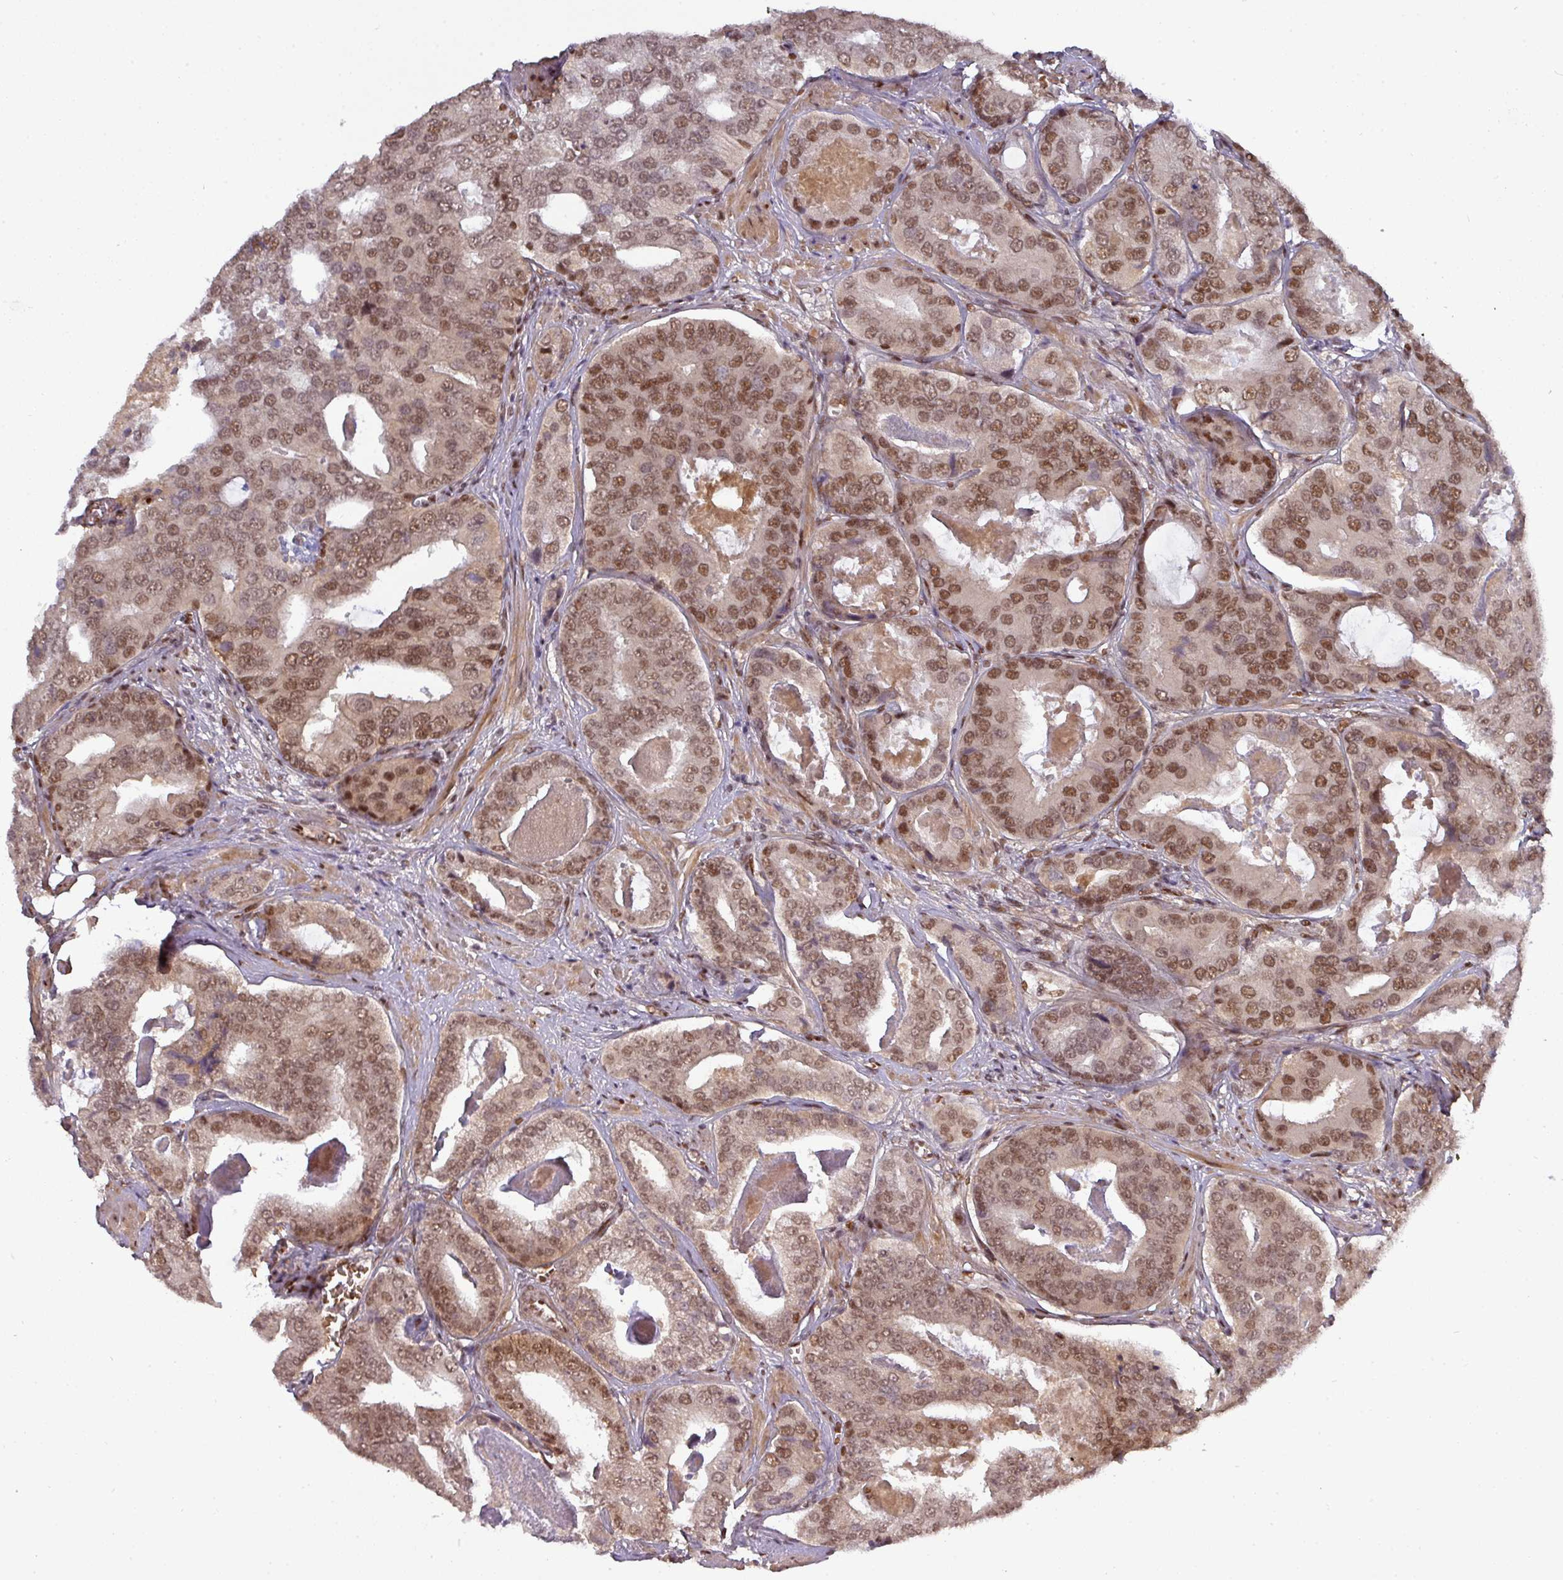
{"staining": {"intensity": "moderate", "quantity": ">75%", "location": "cytoplasmic/membranous,nuclear"}, "tissue": "prostate cancer", "cell_type": "Tumor cells", "image_type": "cancer", "snomed": [{"axis": "morphology", "description": "Adenocarcinoma, High grade"}, {"axis": "topography", "description": "Prostate"}], "caption": "Immunohistochemistry (IHC) (DAB (3,3'-diaminobenzidine)) staining of human prostate adenocarcinoma (high-grade) reveals moderate cytoplasmic/membranous and nuclear protein positivity in approximately >75% of tumor cells.", "gene": "CIC", "patient": {"sex": "male", "age": 71}}